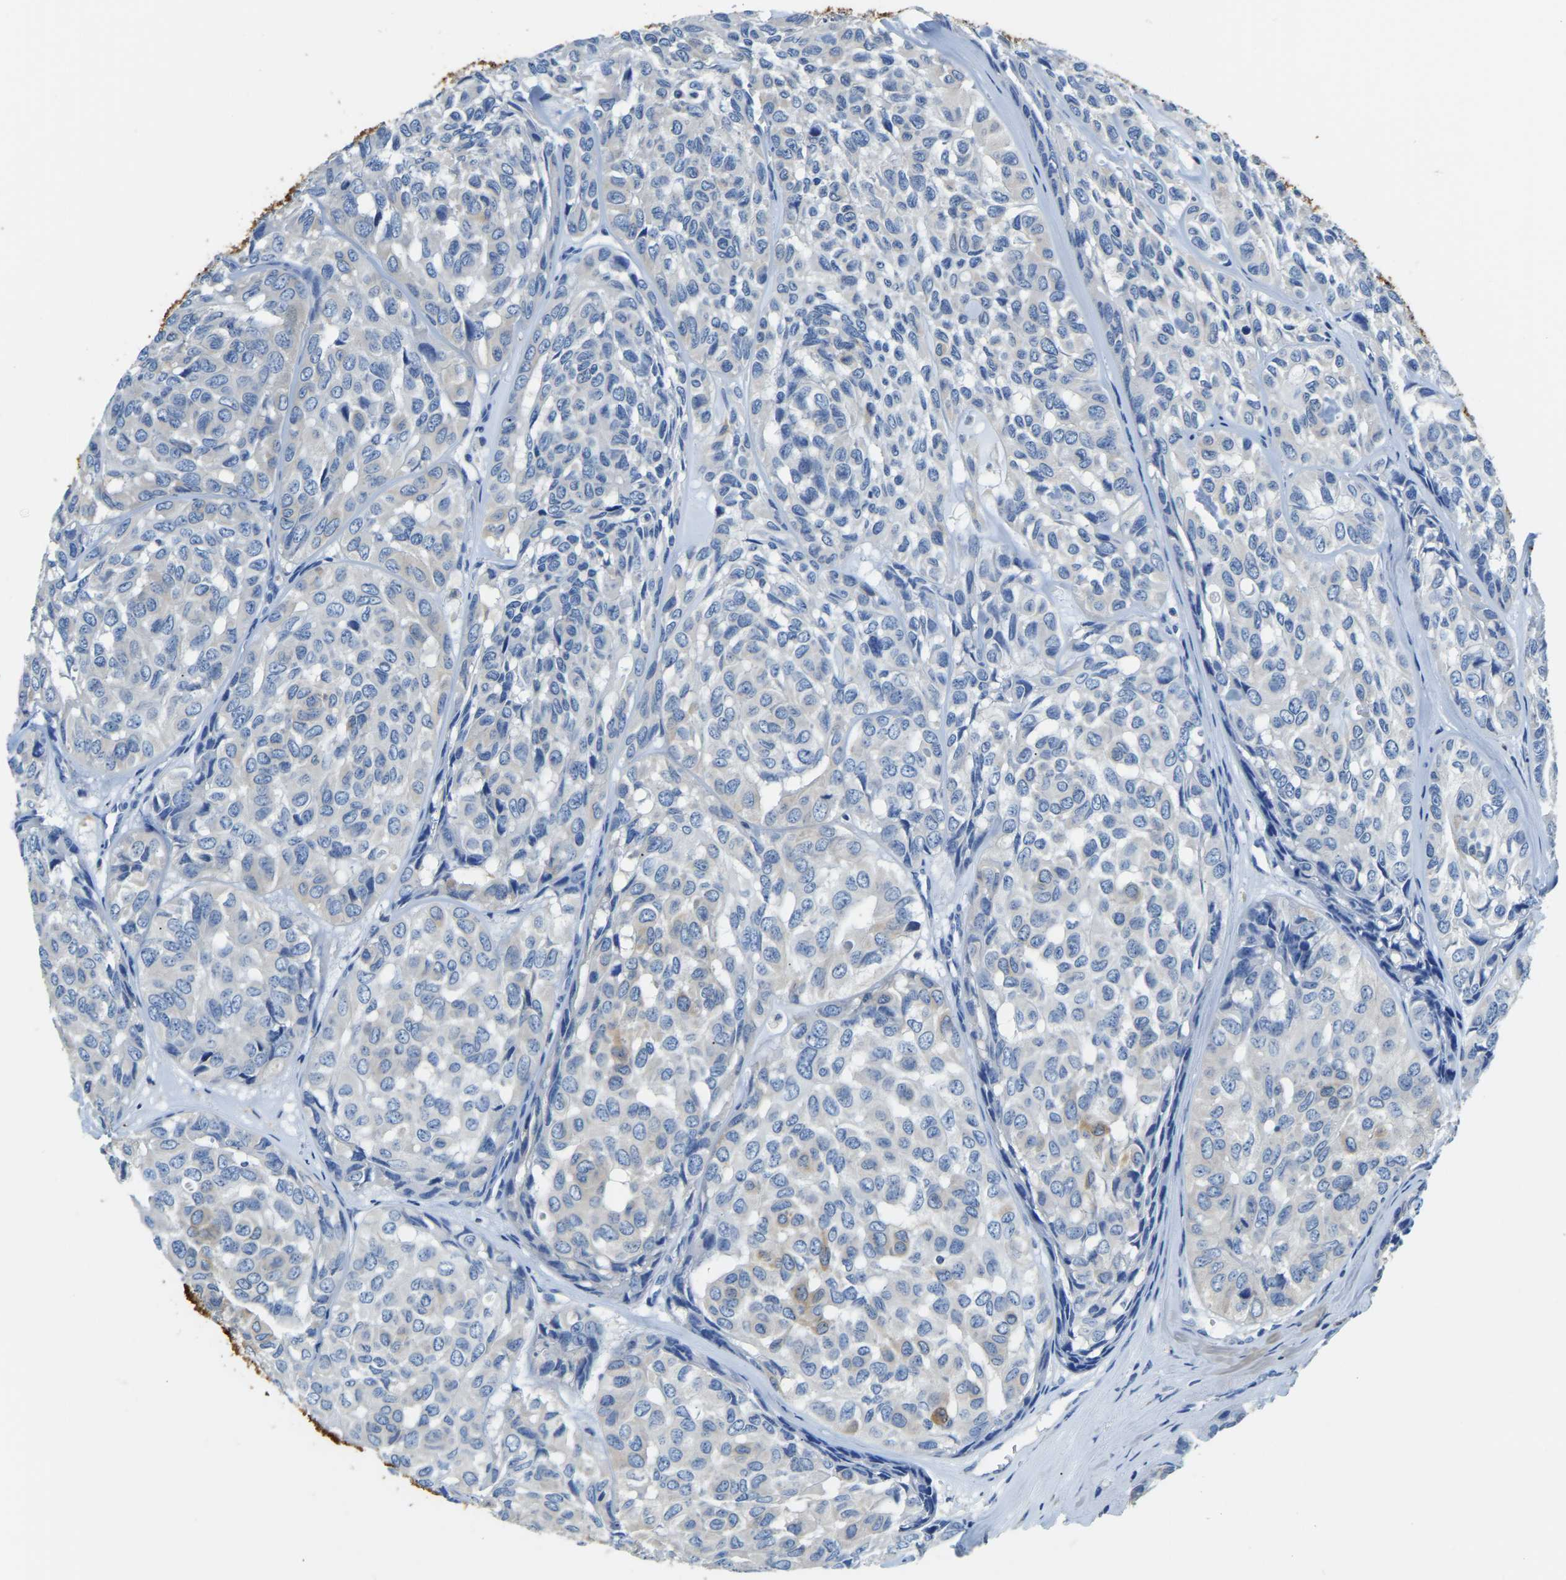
{"staining": {"intensity": "moderate", "quantity": "<25%", "location": "cytoplasmic/membranous"}, "tissue": "head and neck cancer", "cell_type": "Tumor cells", "image_type": "cancer", "snomed": [{"axis": "morphology", "description": "Adenocarcinoma, NOS"}, {"axis": "topography", "description": "Salivary gland, NOS"}, {"axis": "topography", "description": "Head-Neck"}], "caption": "A photomicrograph showing moderate cytoplasmic/membranous expression in approximately <25% of tumor cells in head and neck adenocarcinoma, as visualized by brown immunohistochemical staining.", "gene": "ZDHHC13", "patient": {"sex": "female", "age": 76}}